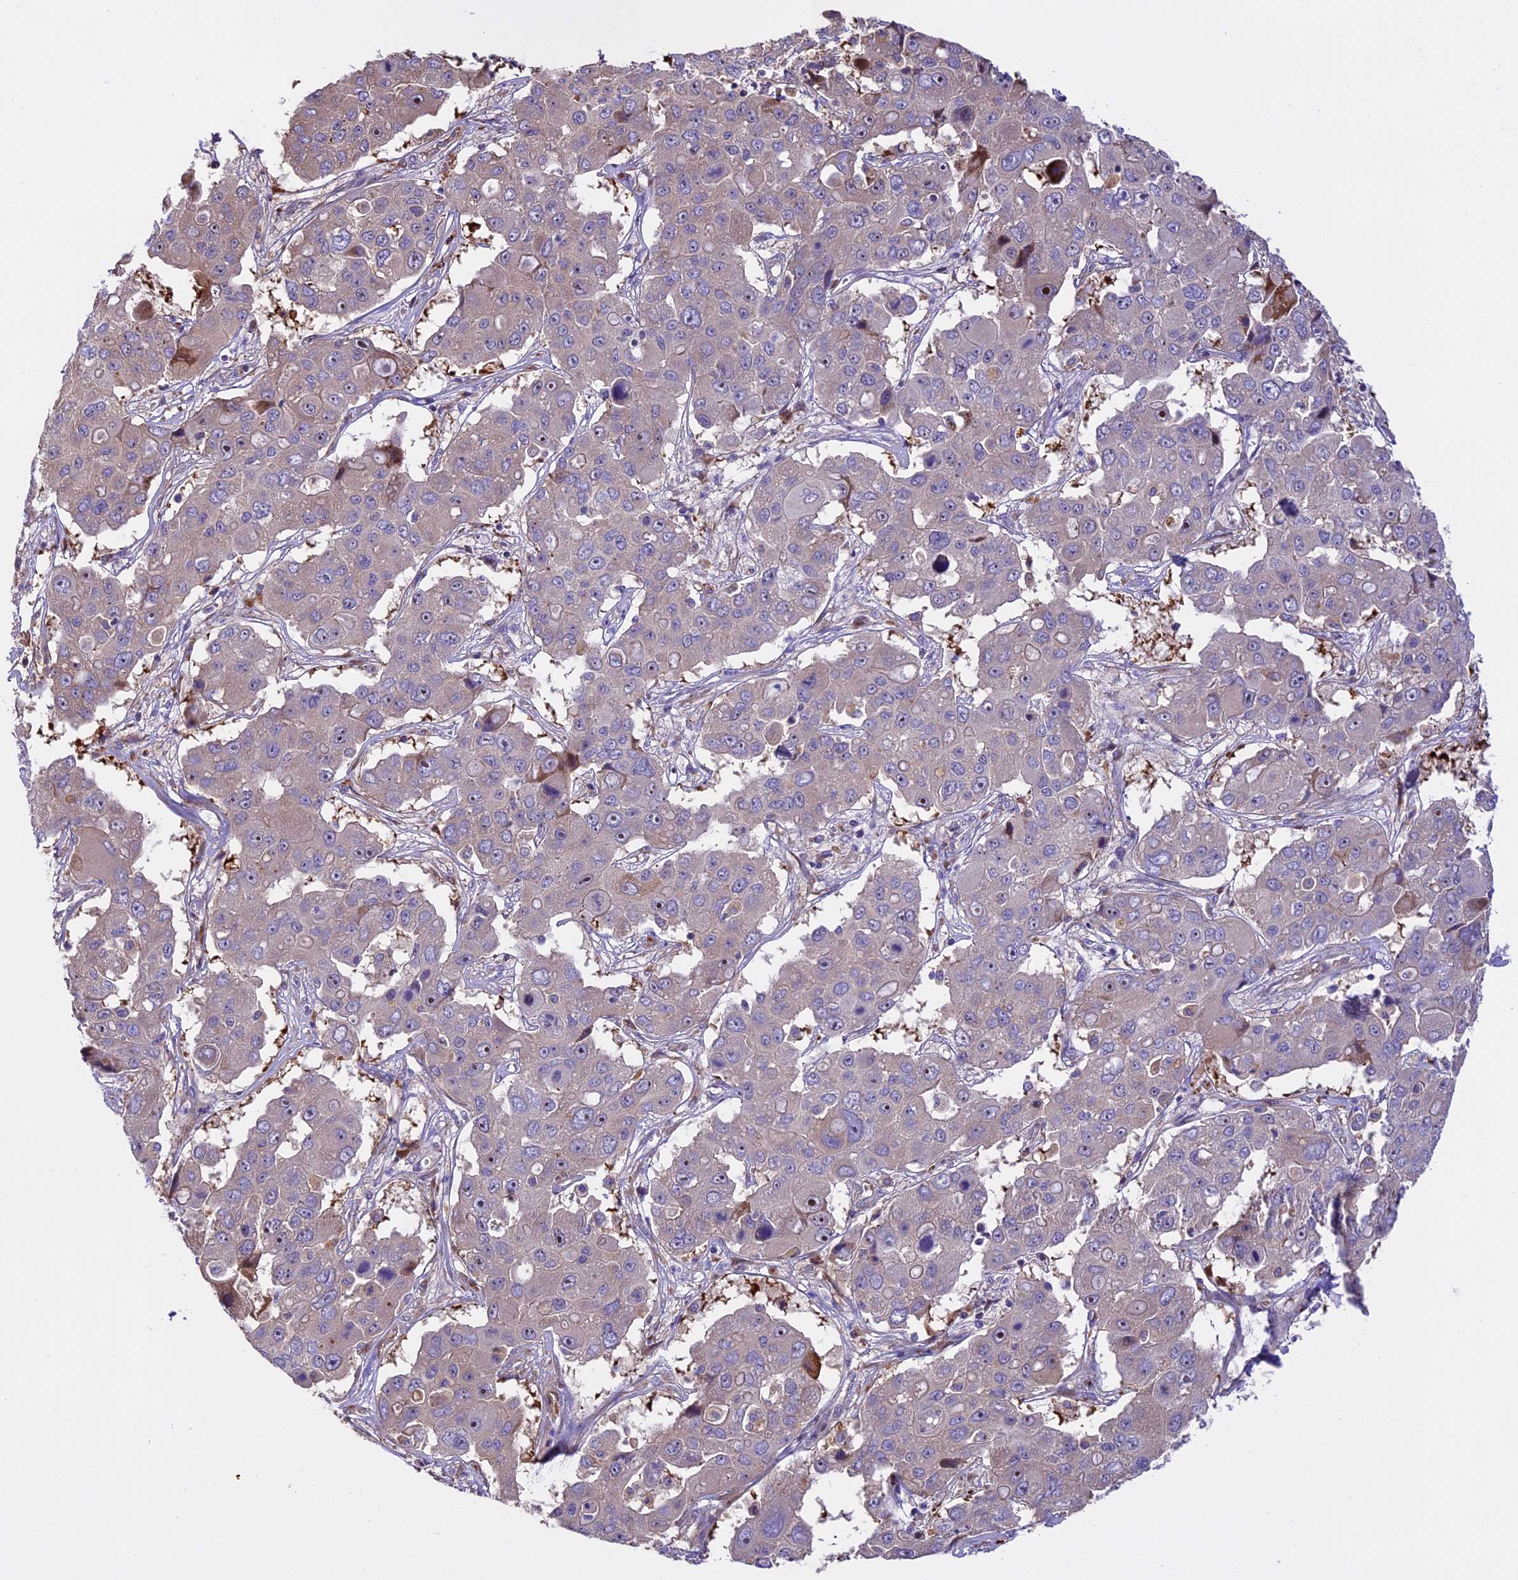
{"staining": {"intensity": "negative", "quantity": "none", "location": "none"}, "tissue": "liver cancer", "cell_type": "Tumor cells", "image_type": "cancer", "snomed": [{"axis": "morphology", "description": "Cholangiocarcinoma"}, {"axis": "topography", "description": "Liver"}], "caption": "Immunohistochemistry histopathology image of neoplastic tissue: human liver cancer stained with DAB displays no significant protein expression in tumor cells.", "gene": "SPIRE1", "patient": {"sex": "male", "age": 67}}